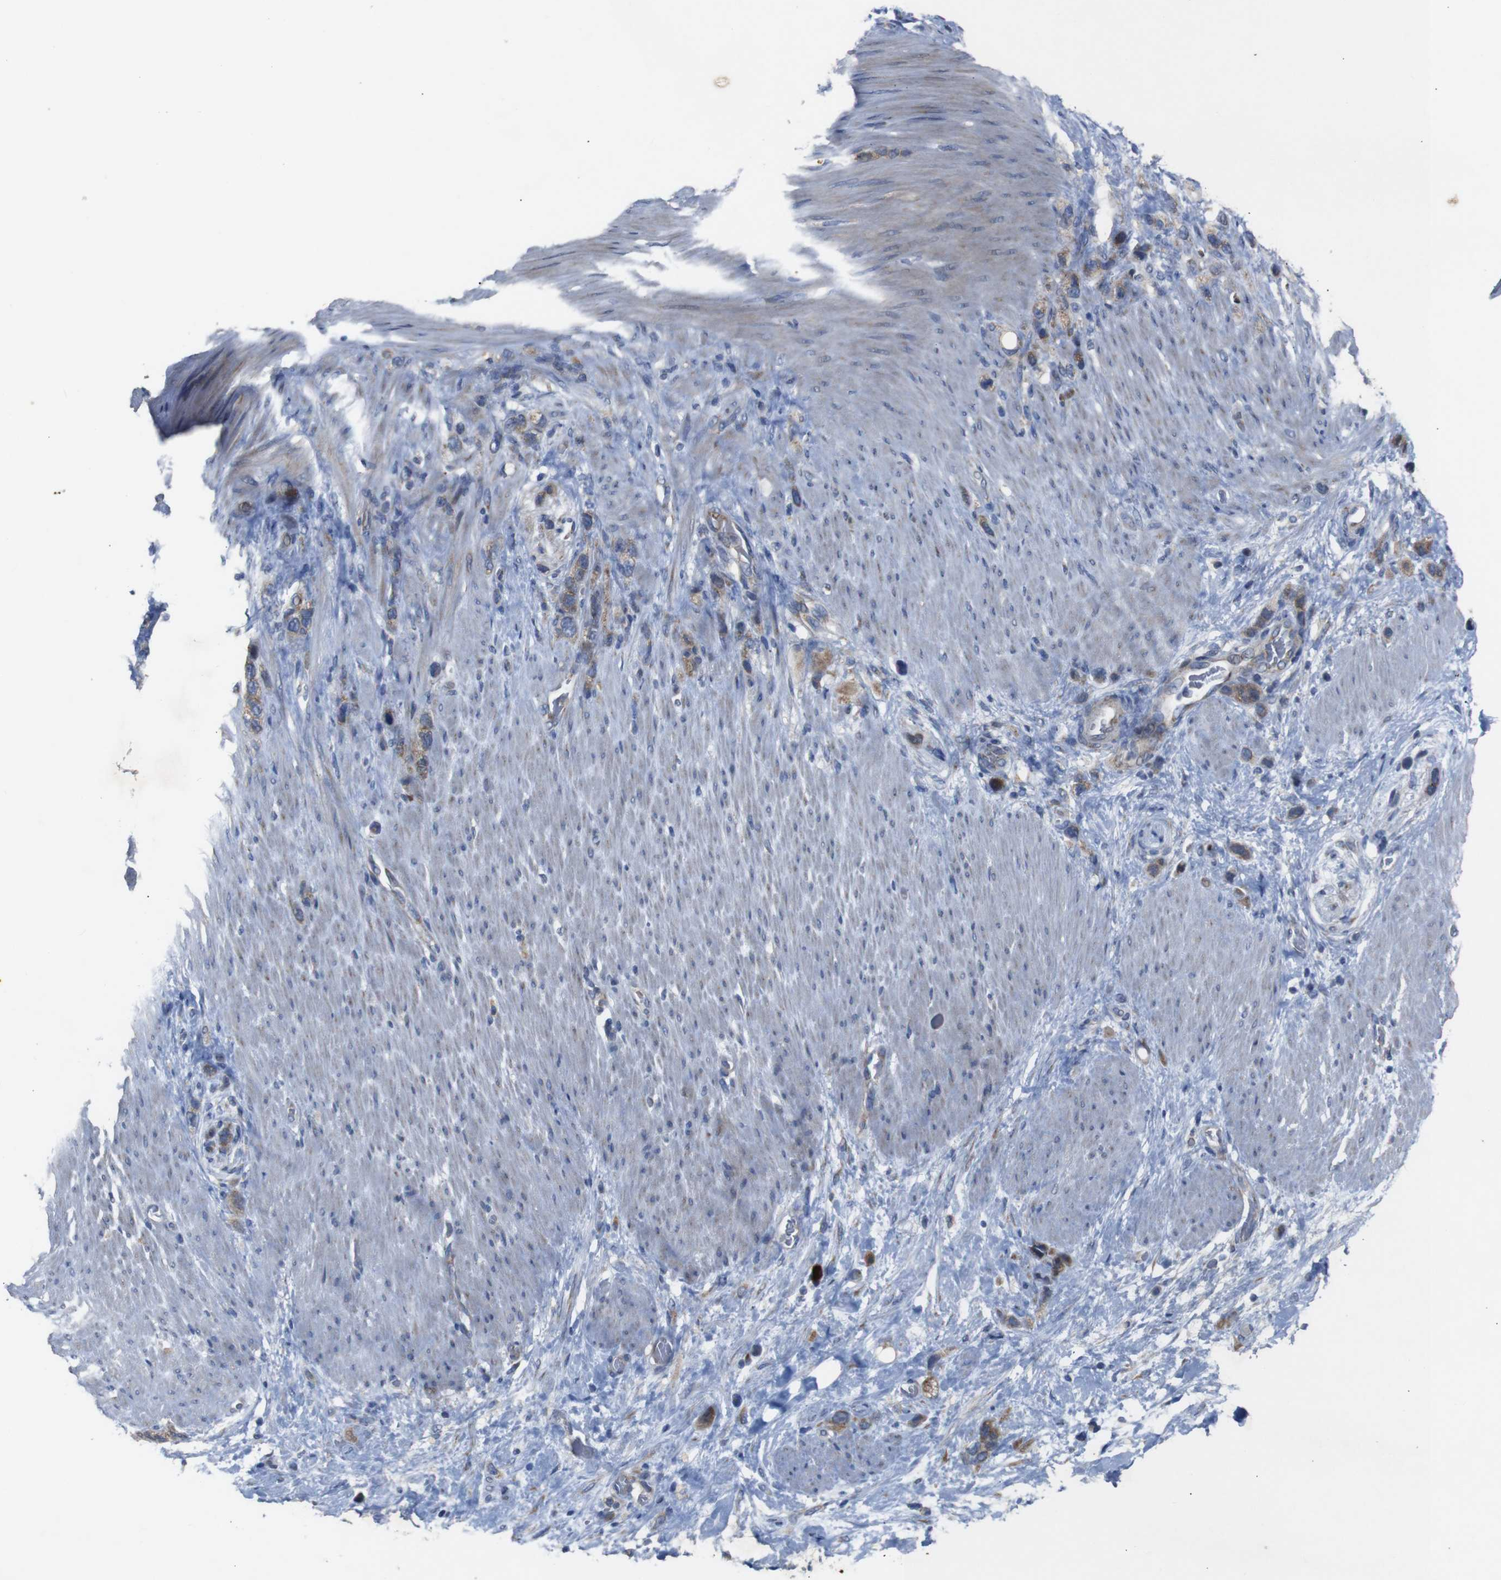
{"staining": {"intensity": "moderate", "quantity": ">75%", "location": "cytoplasmic/membranous"}, "tissue": "stomach cancer", "cell_type": "Tumor cells", "image_type": "cancer", "snomed": [{"axis": "morphology", "description": "Adenocarcinoma, NOS"}, {"axis": "morphology", "description": "Adenocarcinoma, High grade"}, {"axis": "topography", "description": "Stomach, upper"}, {"axis": "topography", "description": "Stomach, lower"}], "caption": "IHC image of neoplastic tissue: human stomach high-grade adenocarcinoma stained using immunohistochemistry displays medium levels of moderate protein expression localized specifically in the cytoplasmic/membranous of tumor cells, appearing as a cytoplasmic/membranous brown color.", "gene": "CHST10", "patient": {"sex": "female", "age": 65}}